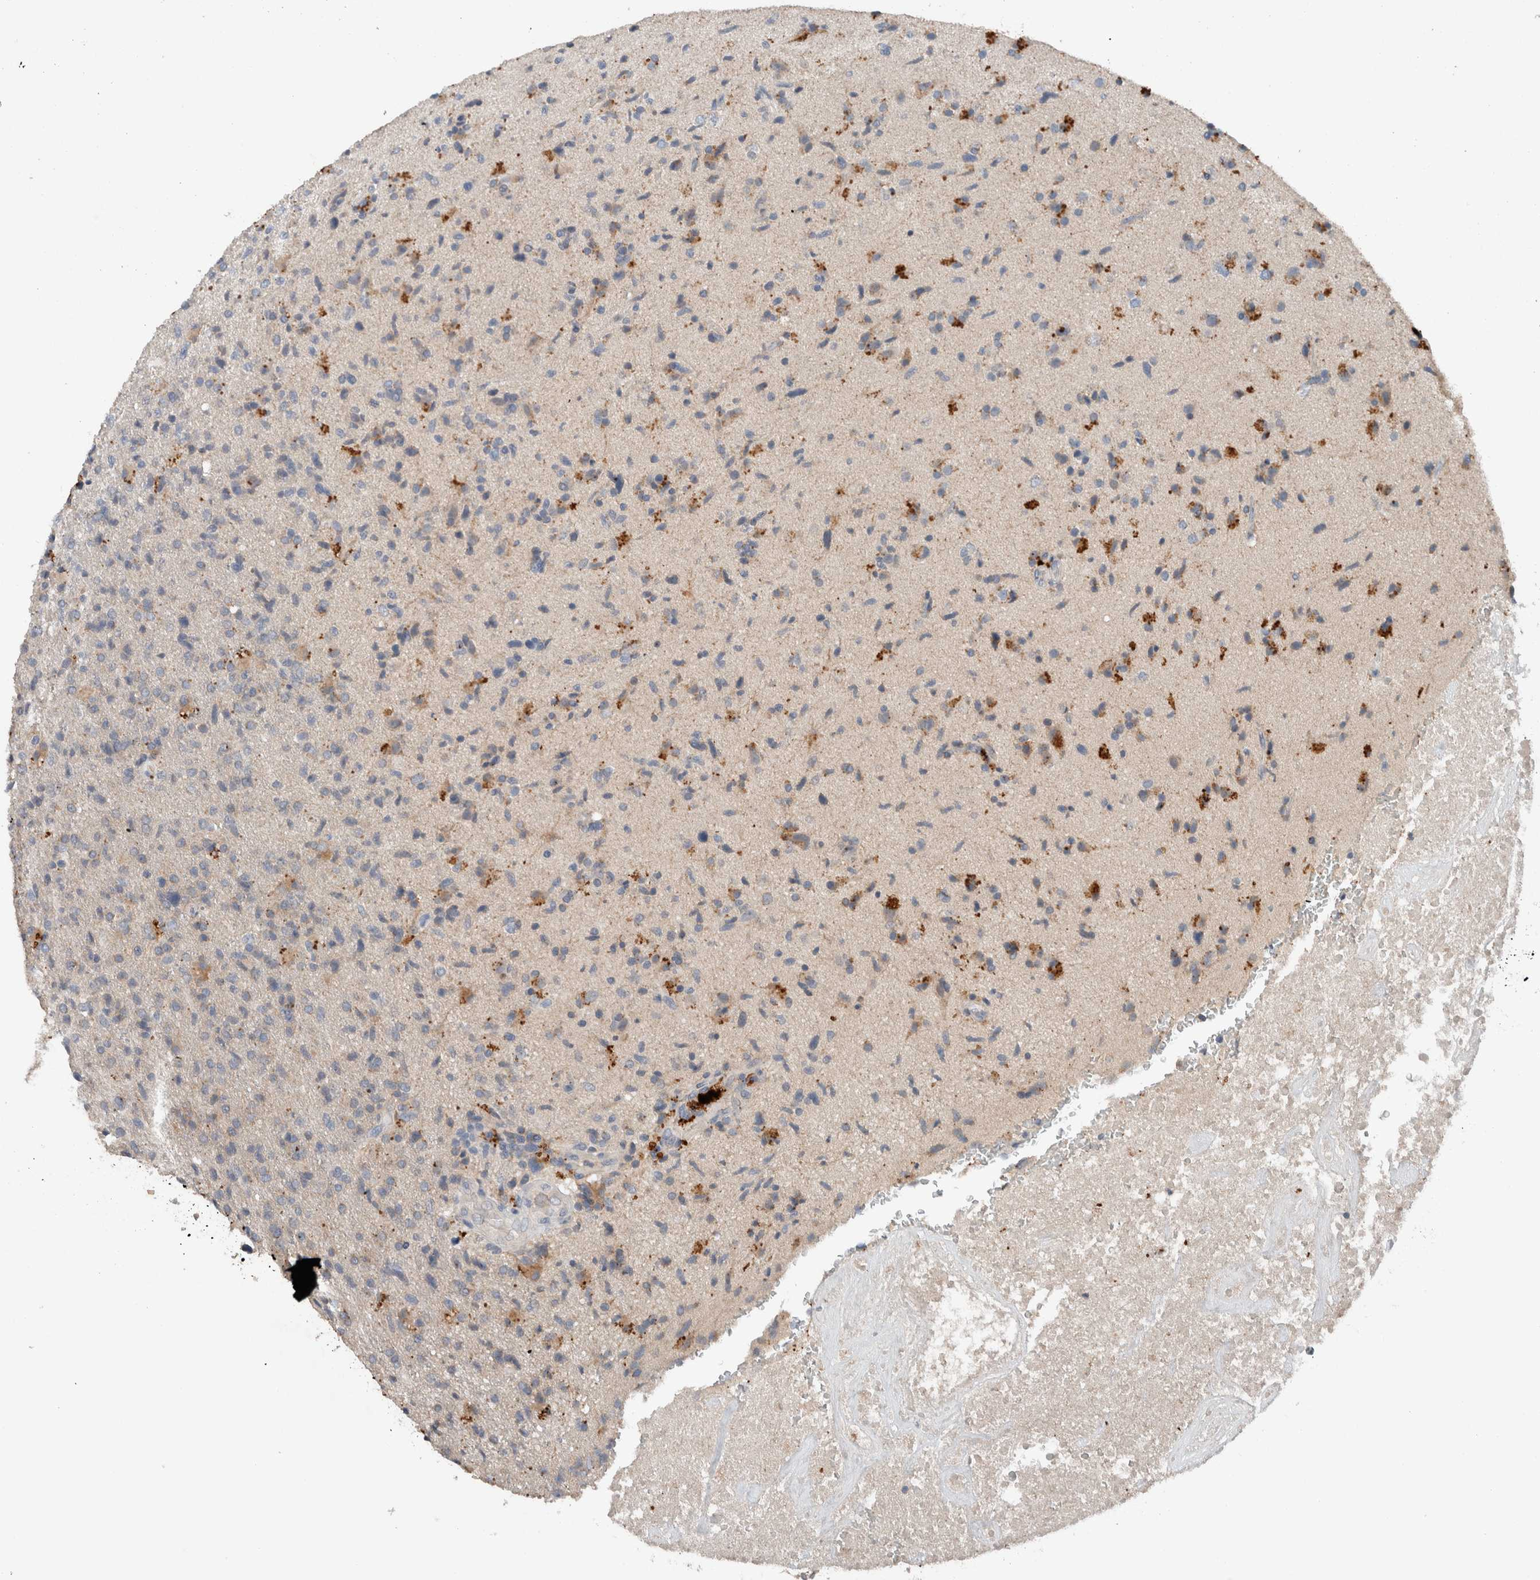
{"staining": {"intensity": "moderate", "quantity": "<25%", "location": "cytoplasmic/membranous"}, "tissue": "glioma", "cell_type": "Tumor cells", "image_type": "cancer", "snomed": [{"axis": "morphology", "description": "Glioma, malignant, High grade"}, {"axis": "topography", "description": "Brain"}], "caption": "The histopathology image reveals immunohistochemical staining of glioma. There is moderate cytoplasmic/membranous positivity is identified in approximately <25% of tumor cells. (DAB (3,3'-diaminobenzidine) IHC, brown staining for protein, blue staining for nuclei).", "gene": "UGCG", "patient": {"sex": "male", "age": 72}}